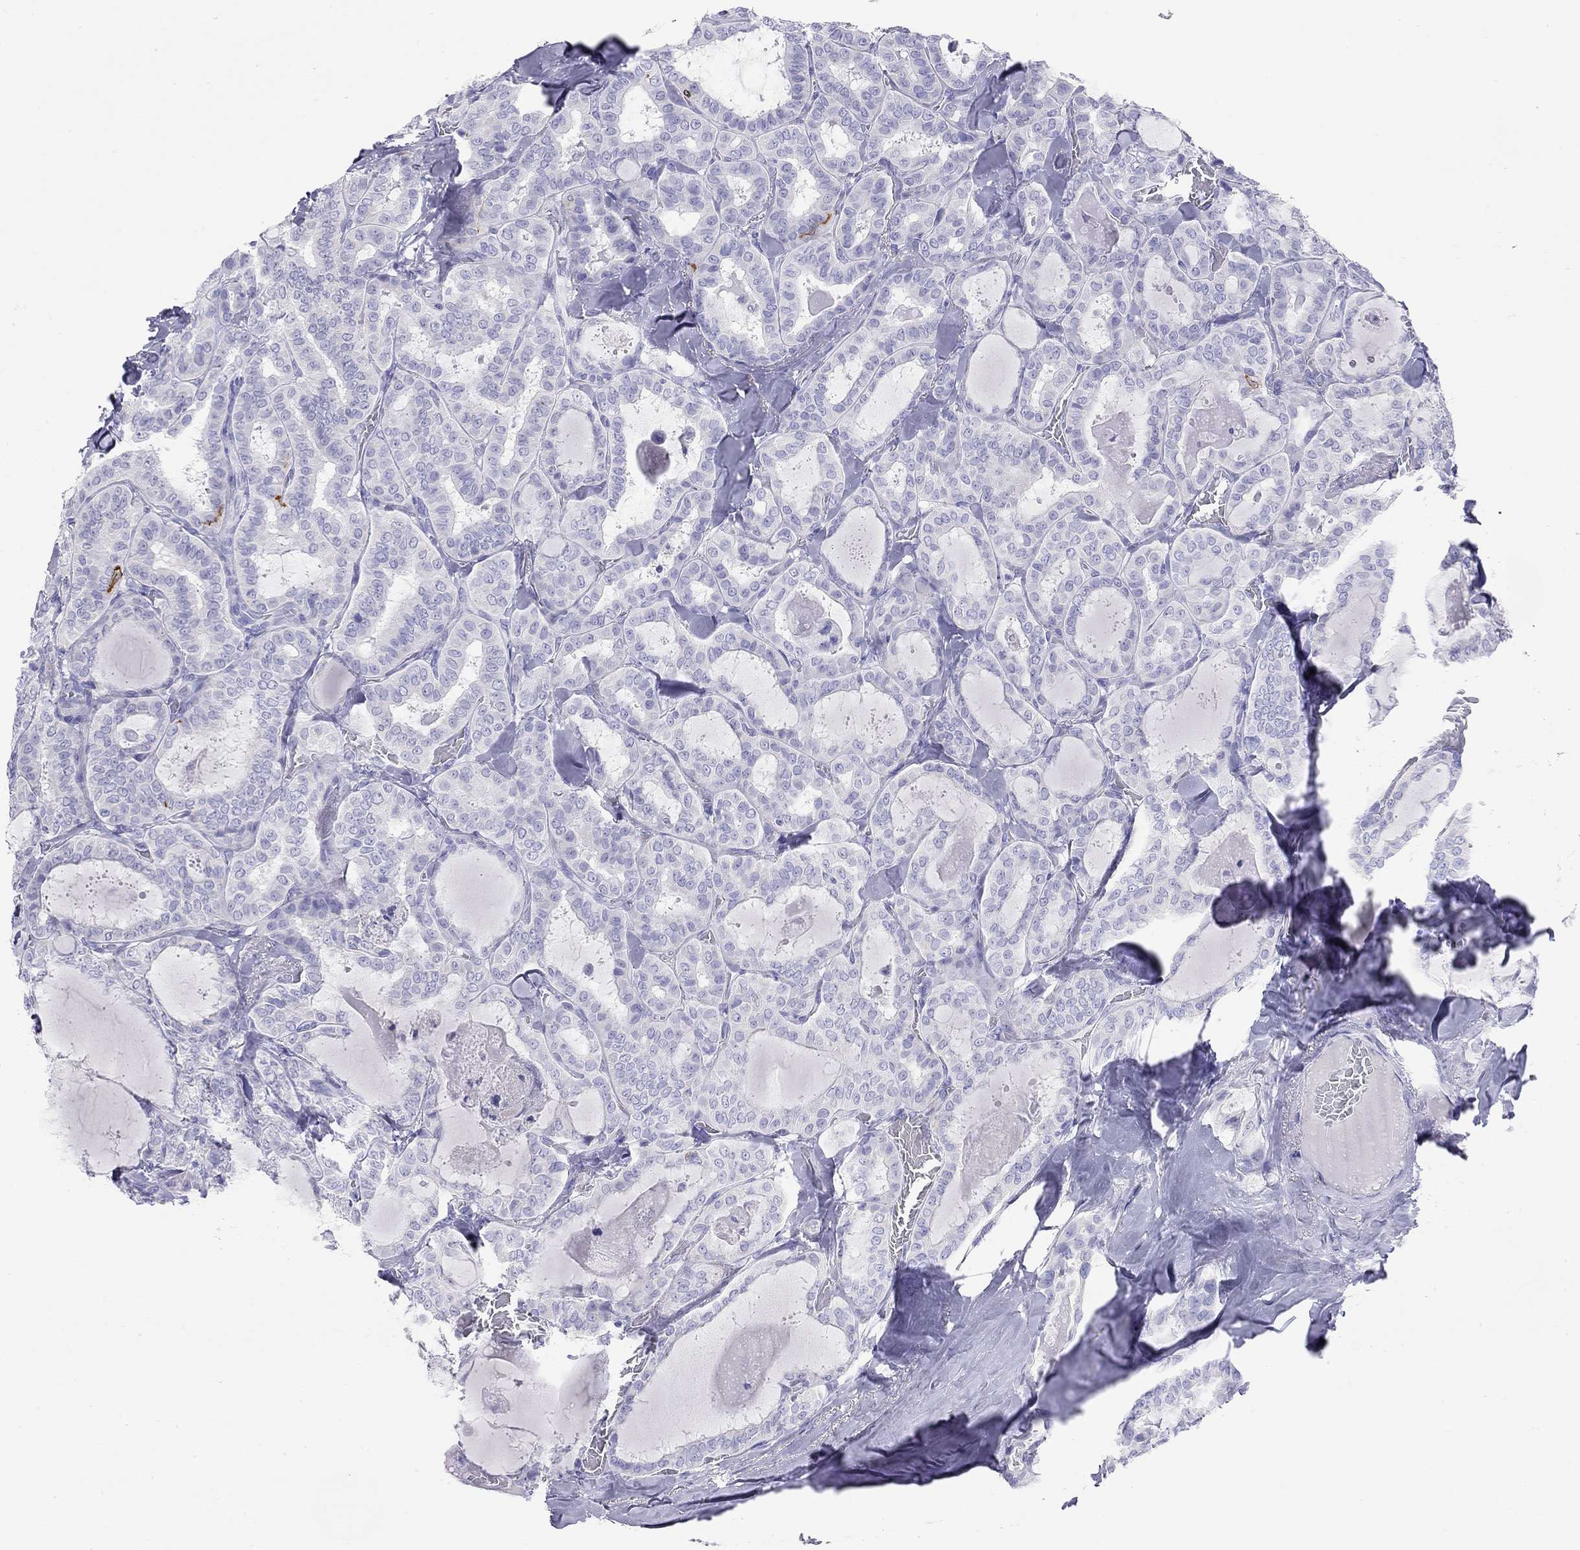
{"staining": {"intensity": "negative", "quantity": "none", "location": "none"}, "tissue": "thyroid cancer", "cell_type": "Tumor cells", "image_type": "cancer", "snomed": [{"axis": "morphology", "description": "Papillary adenocarcinoma, NOS"}, {"axis": "topography", "description": "Thyroid gland"}], "caption": "Immunohistochemical staining of human thyroid papillary adenocarcinoma reveals no significant staining in tumor cells.", "gene": "HLA-DQB2", "patient": {"sex": "female", "age": 39}}